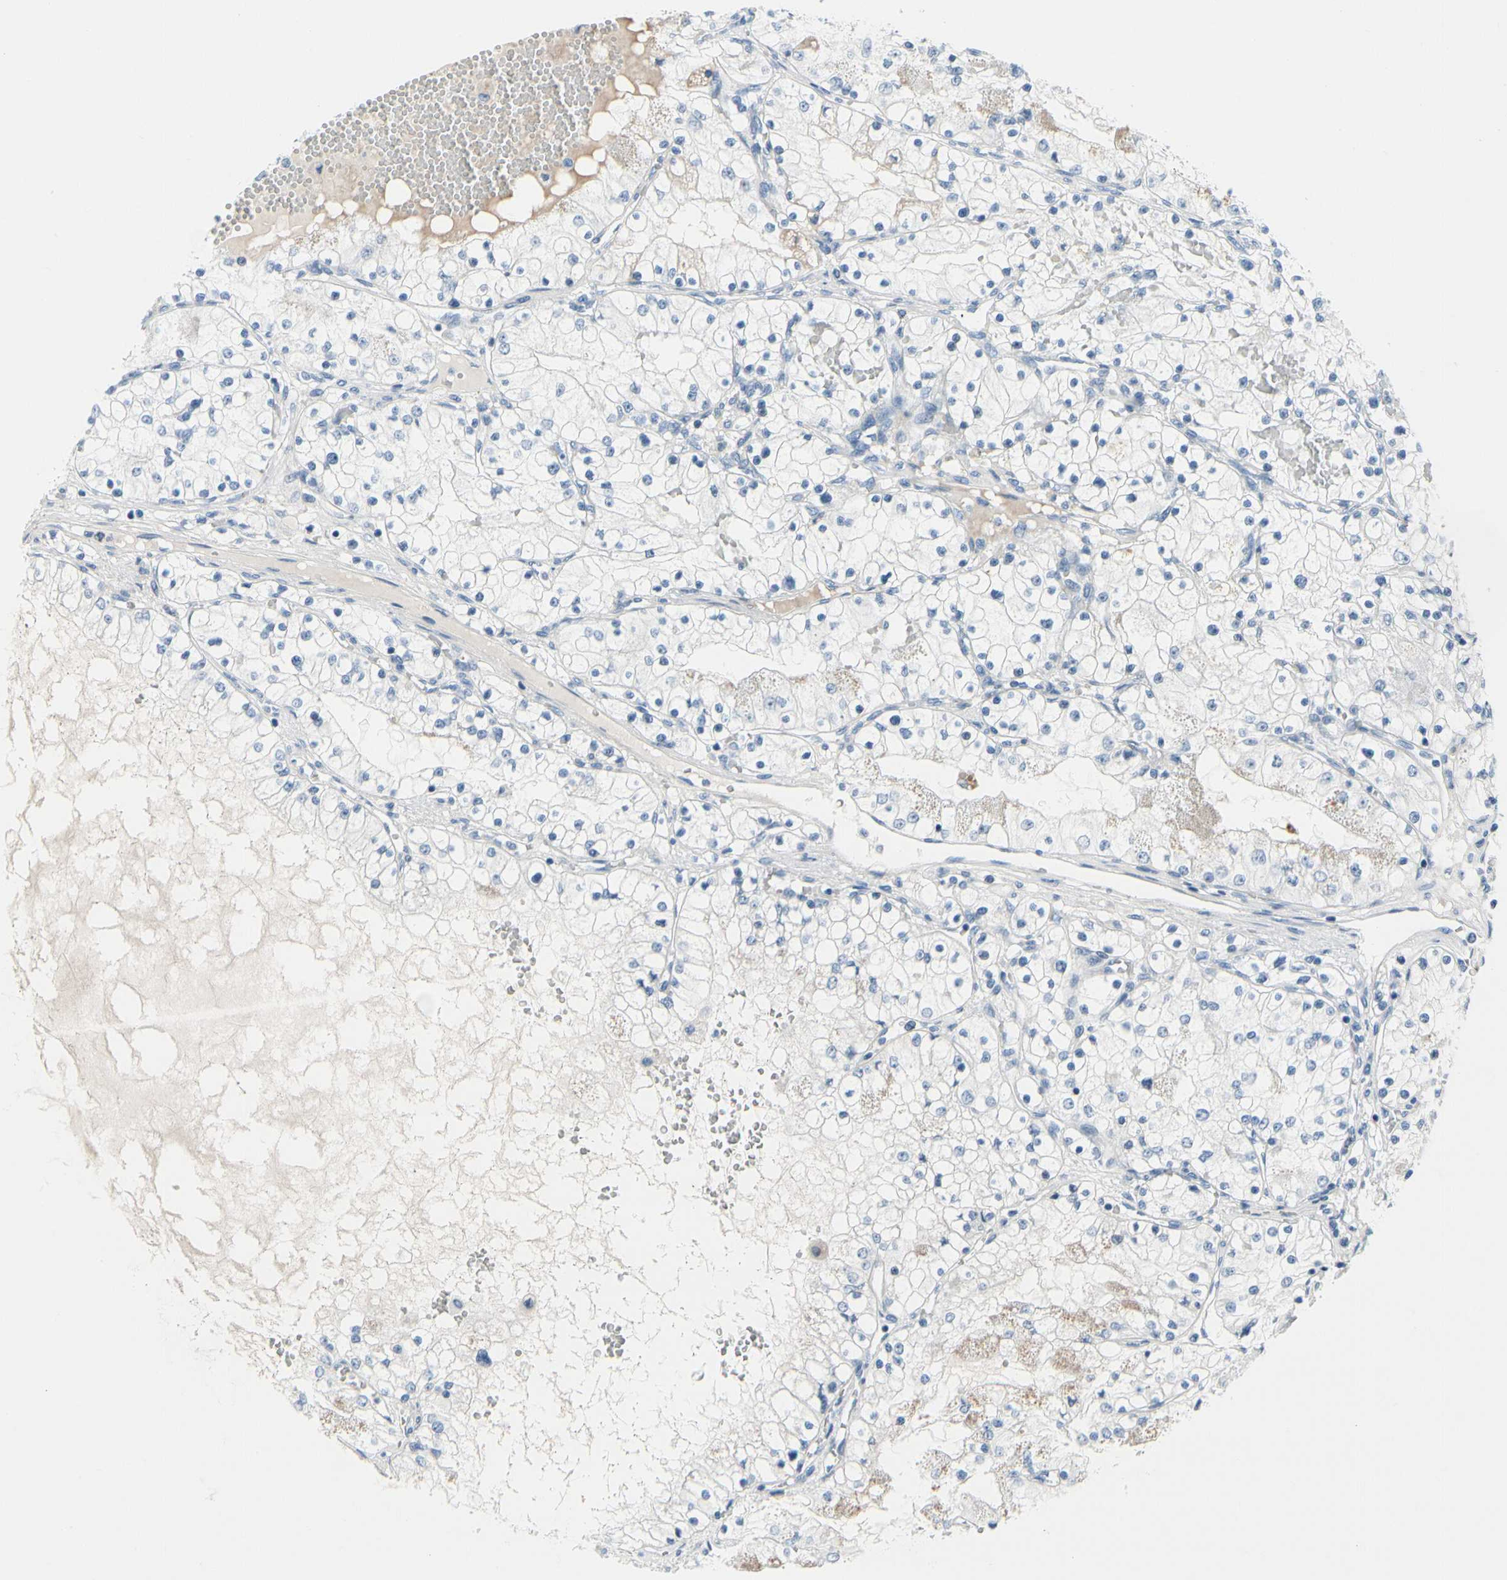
{"staining": {"intensity": "negative", "quantity": "none", "location": "none"}, "tissue": "renal cancer", "cell_type": "Tumor cells", "image_type": "cancer", "snomed": [{"axis": "morphology", "description": "Adenocarcinoma, NOS"}, {"axis": "topography", "description": "Kidney"}], "caption": "A high-resolution photomicrograph shows immunohistochemistry (IHC) staining of renal cancer (adenocarcinoma), which displays no significant positivity in tumor cells.", "gene": "MUC5B", "patient": {"sex": "male", "age": 68}}